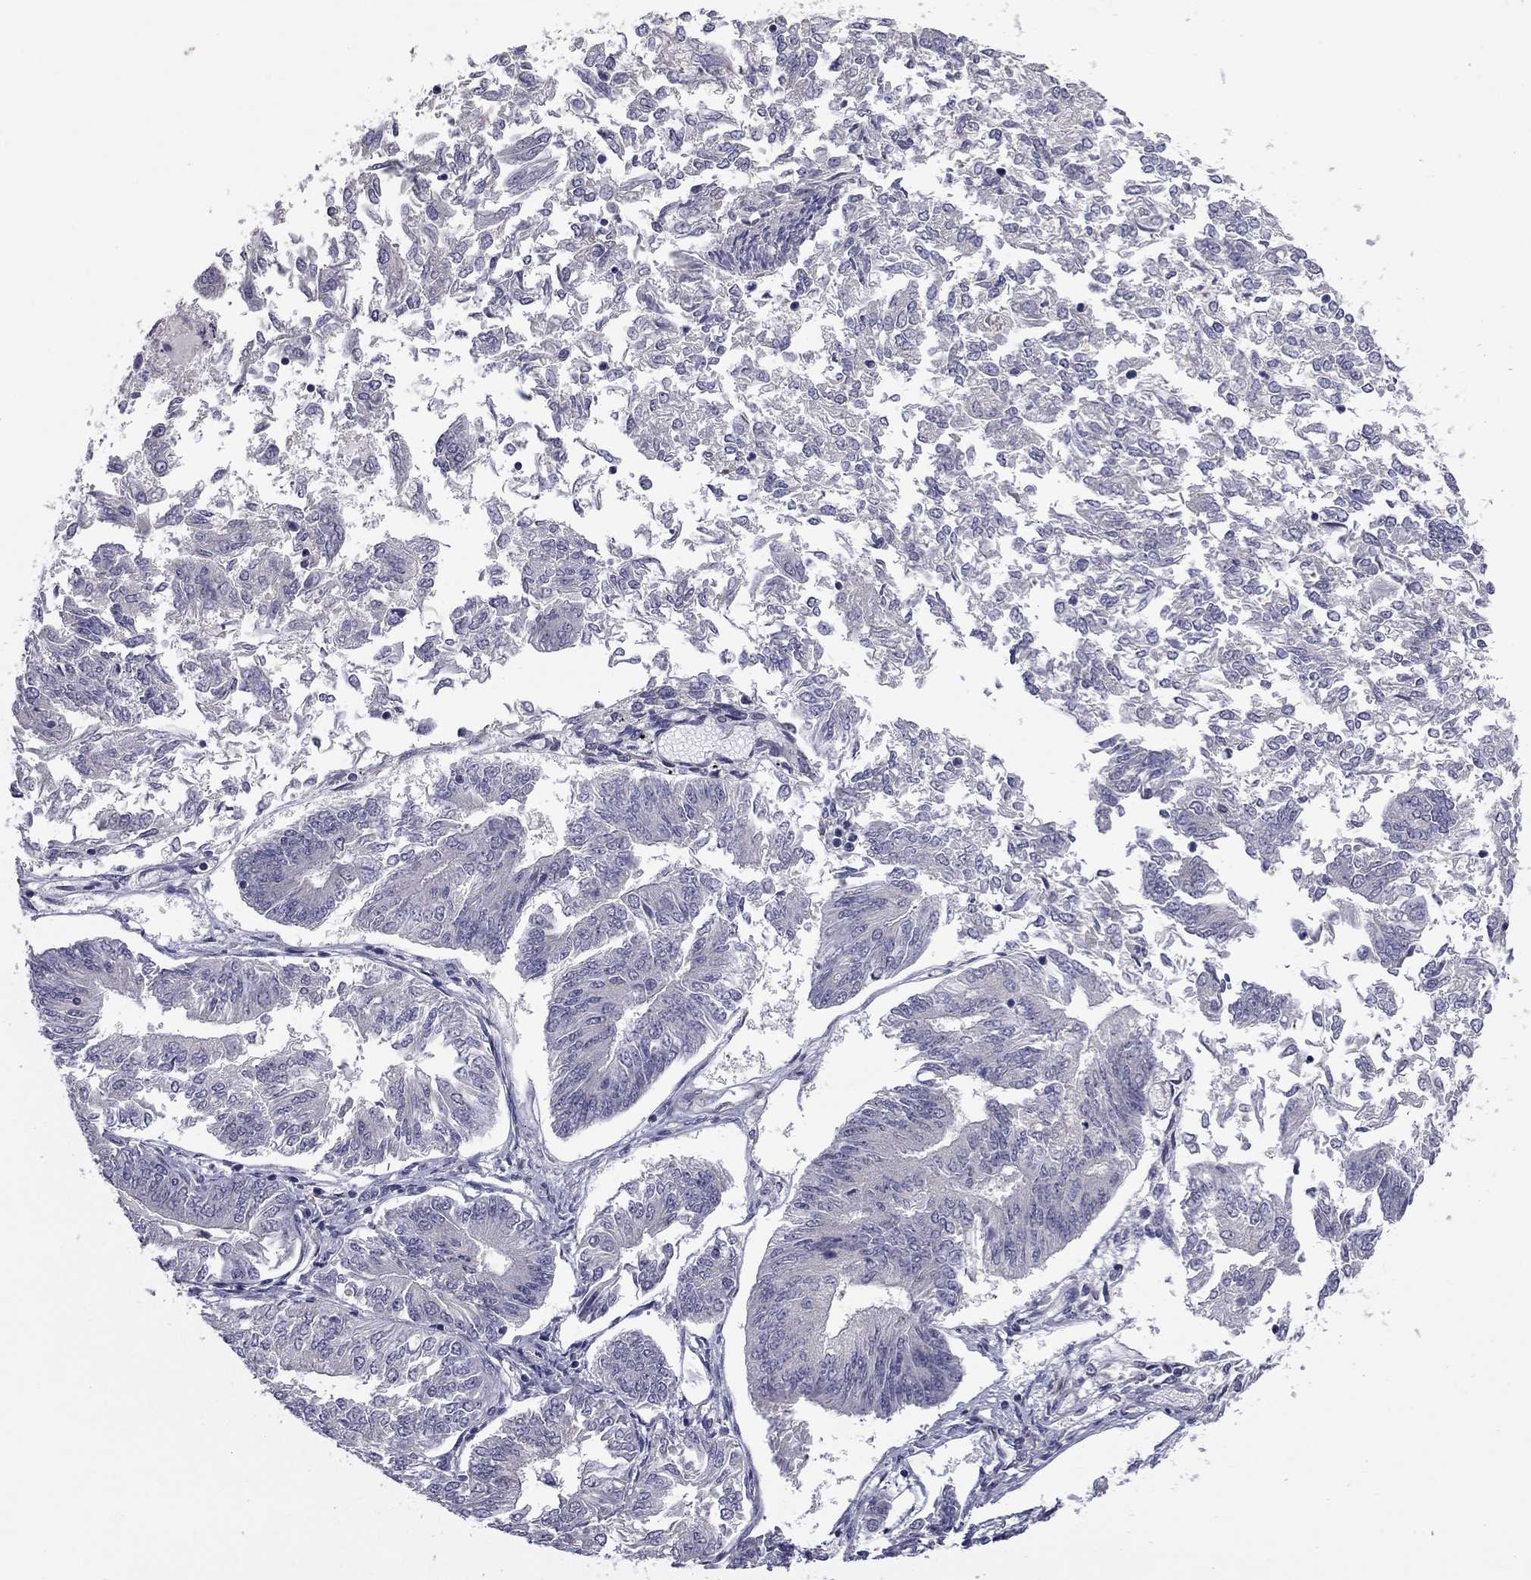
{"staining": {"intensity": "negative", "quantity": "none", "location": "none"}, "tissue": "endometrial cancer", "cell_type": "Tumor cells", "image_type": "cancer", "snomed": [{"axis": "morphology", "description": "Adenocarcinoma, NOS"}, {"axis": "topography", "description": "Endometrium"}], "caption": "Immunohistochemical staining of human adenocarcinoma (endometrial) demonstrates no significant staining in tumor cells.", "gene": "PRRT2", "patient": {"sex": "female", "age": 58}}